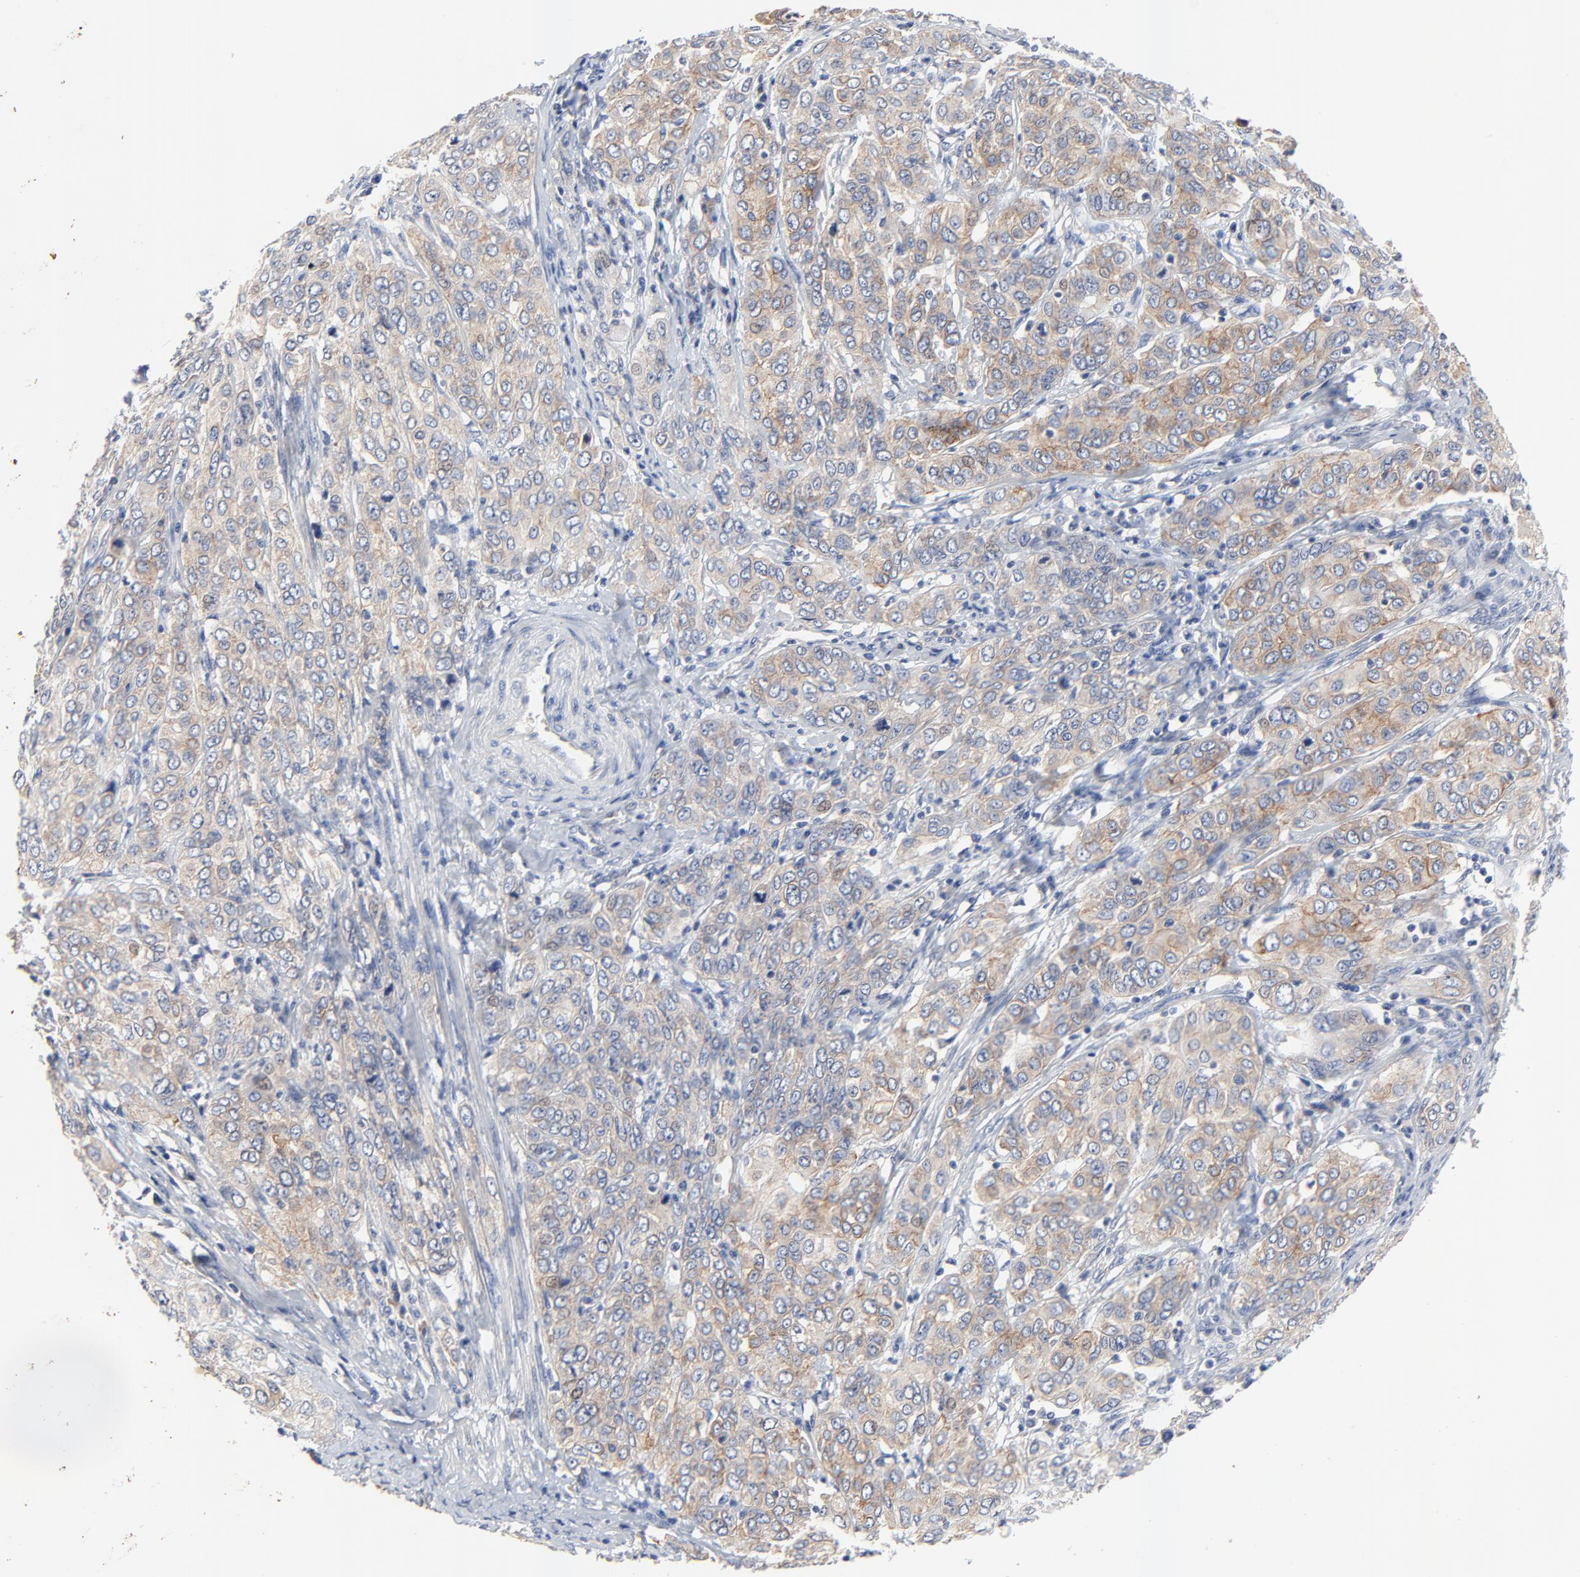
{"staining": {"intensity": "moderate", "quantity": ">75%", "location": "cytoplasmic/membranous"}, "tissue": "cervical cancer", "cell_type": "Tumor cells", "image_type": "cancer", "snomed": [{"axis": "morphology", "description": "Squamous cell carcinoma, NOS"}, {"axis": "topography", "description": "Cervix"}], "caption": "Protein staining of cervical squamous cell carcinoma tissue exhibits moderate cytoplasmic/membranous positivity in approximately >75% of tumor cells.", "gene": "VAV2", "patient": {"sex": "female", "age": 38}}